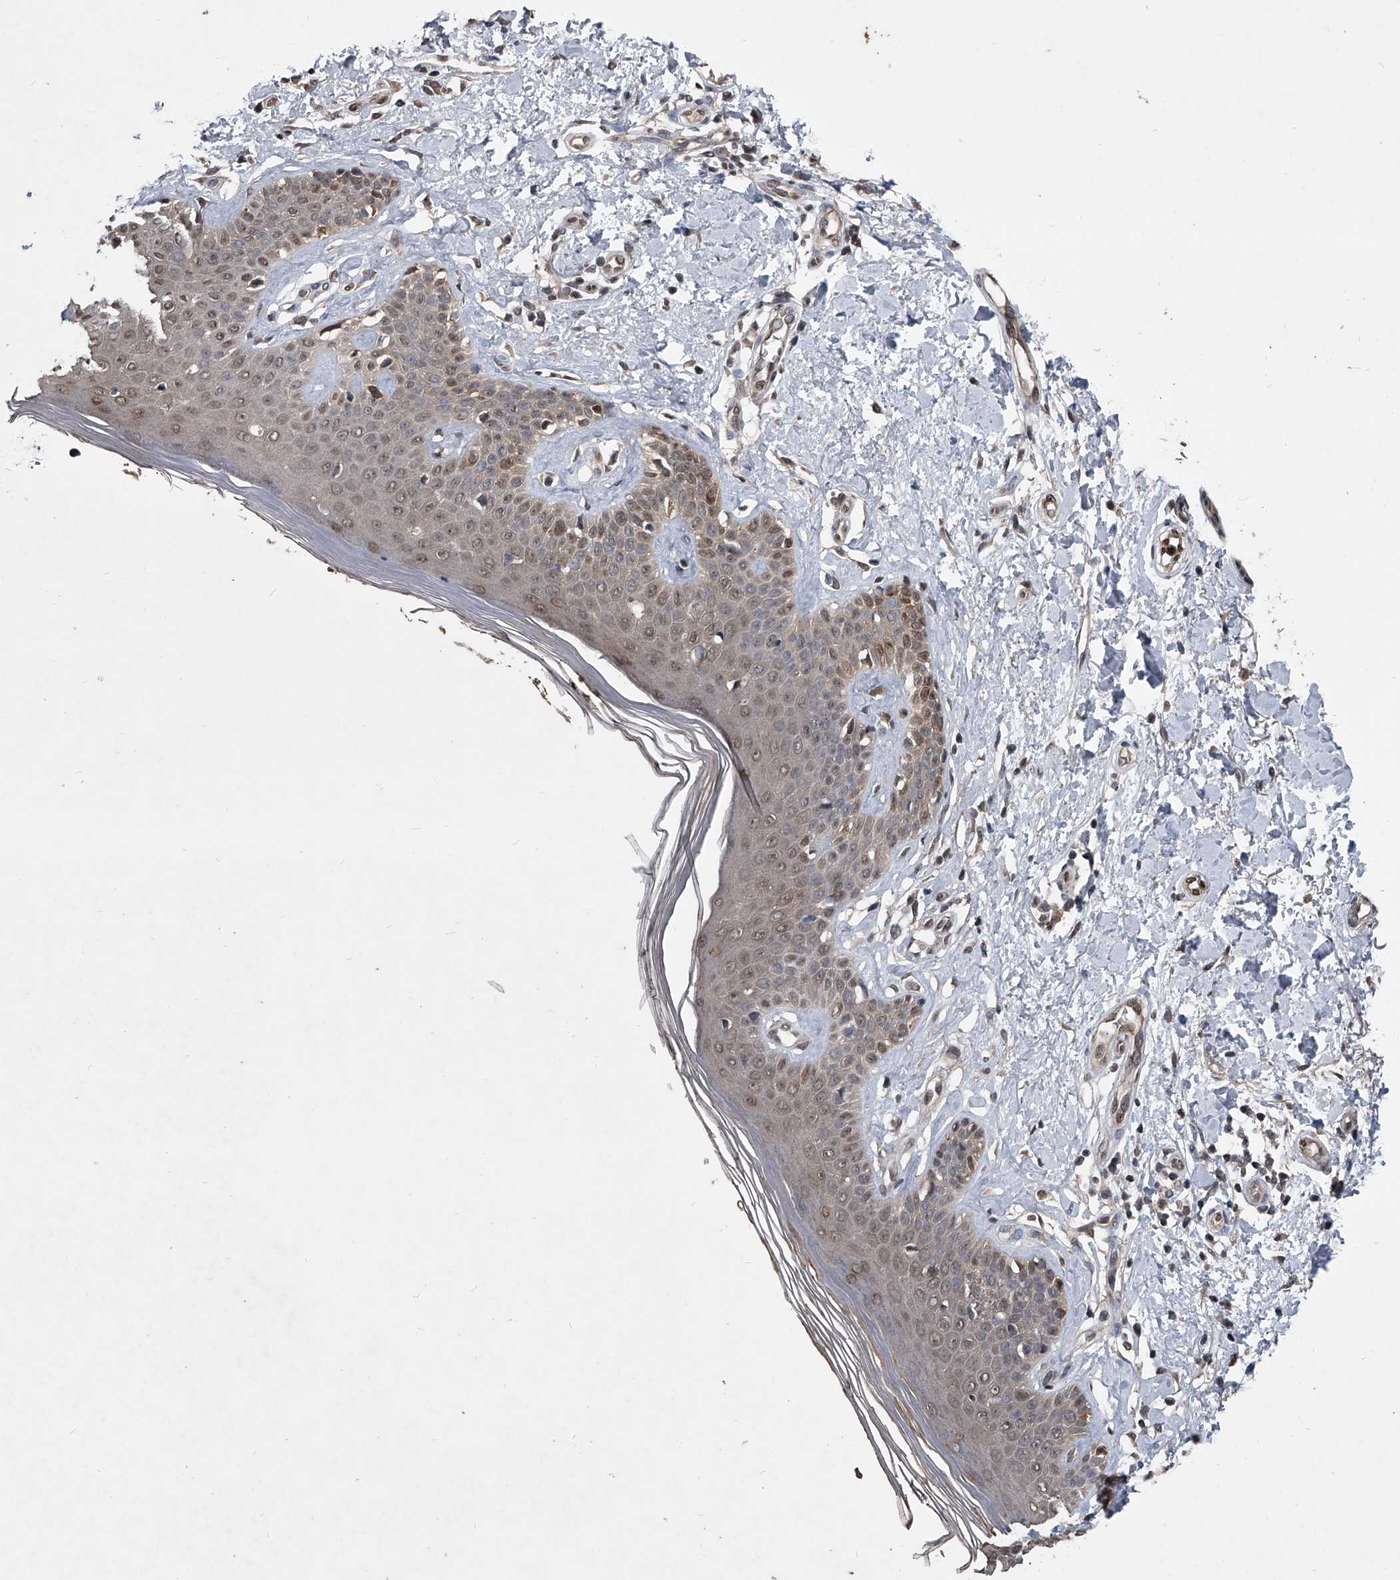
{"staining": {"intensity": "weak", "quantity": "<25%", "location": "cytoplasmic/membranous"}, "tissue": "skin", "cell_type": "Fibroblasts", "image_type": "normal", "snomed": [{"axis": "morphology", "description": "Normal tissue, NOS"}, {"axis": "topography", "description": "Skin"}], "caption": "Fibroblasts are negative for brown protein staining in normal skin.", "gene": "TSNAX", "patient": {"sex": "female", "age": 64}}